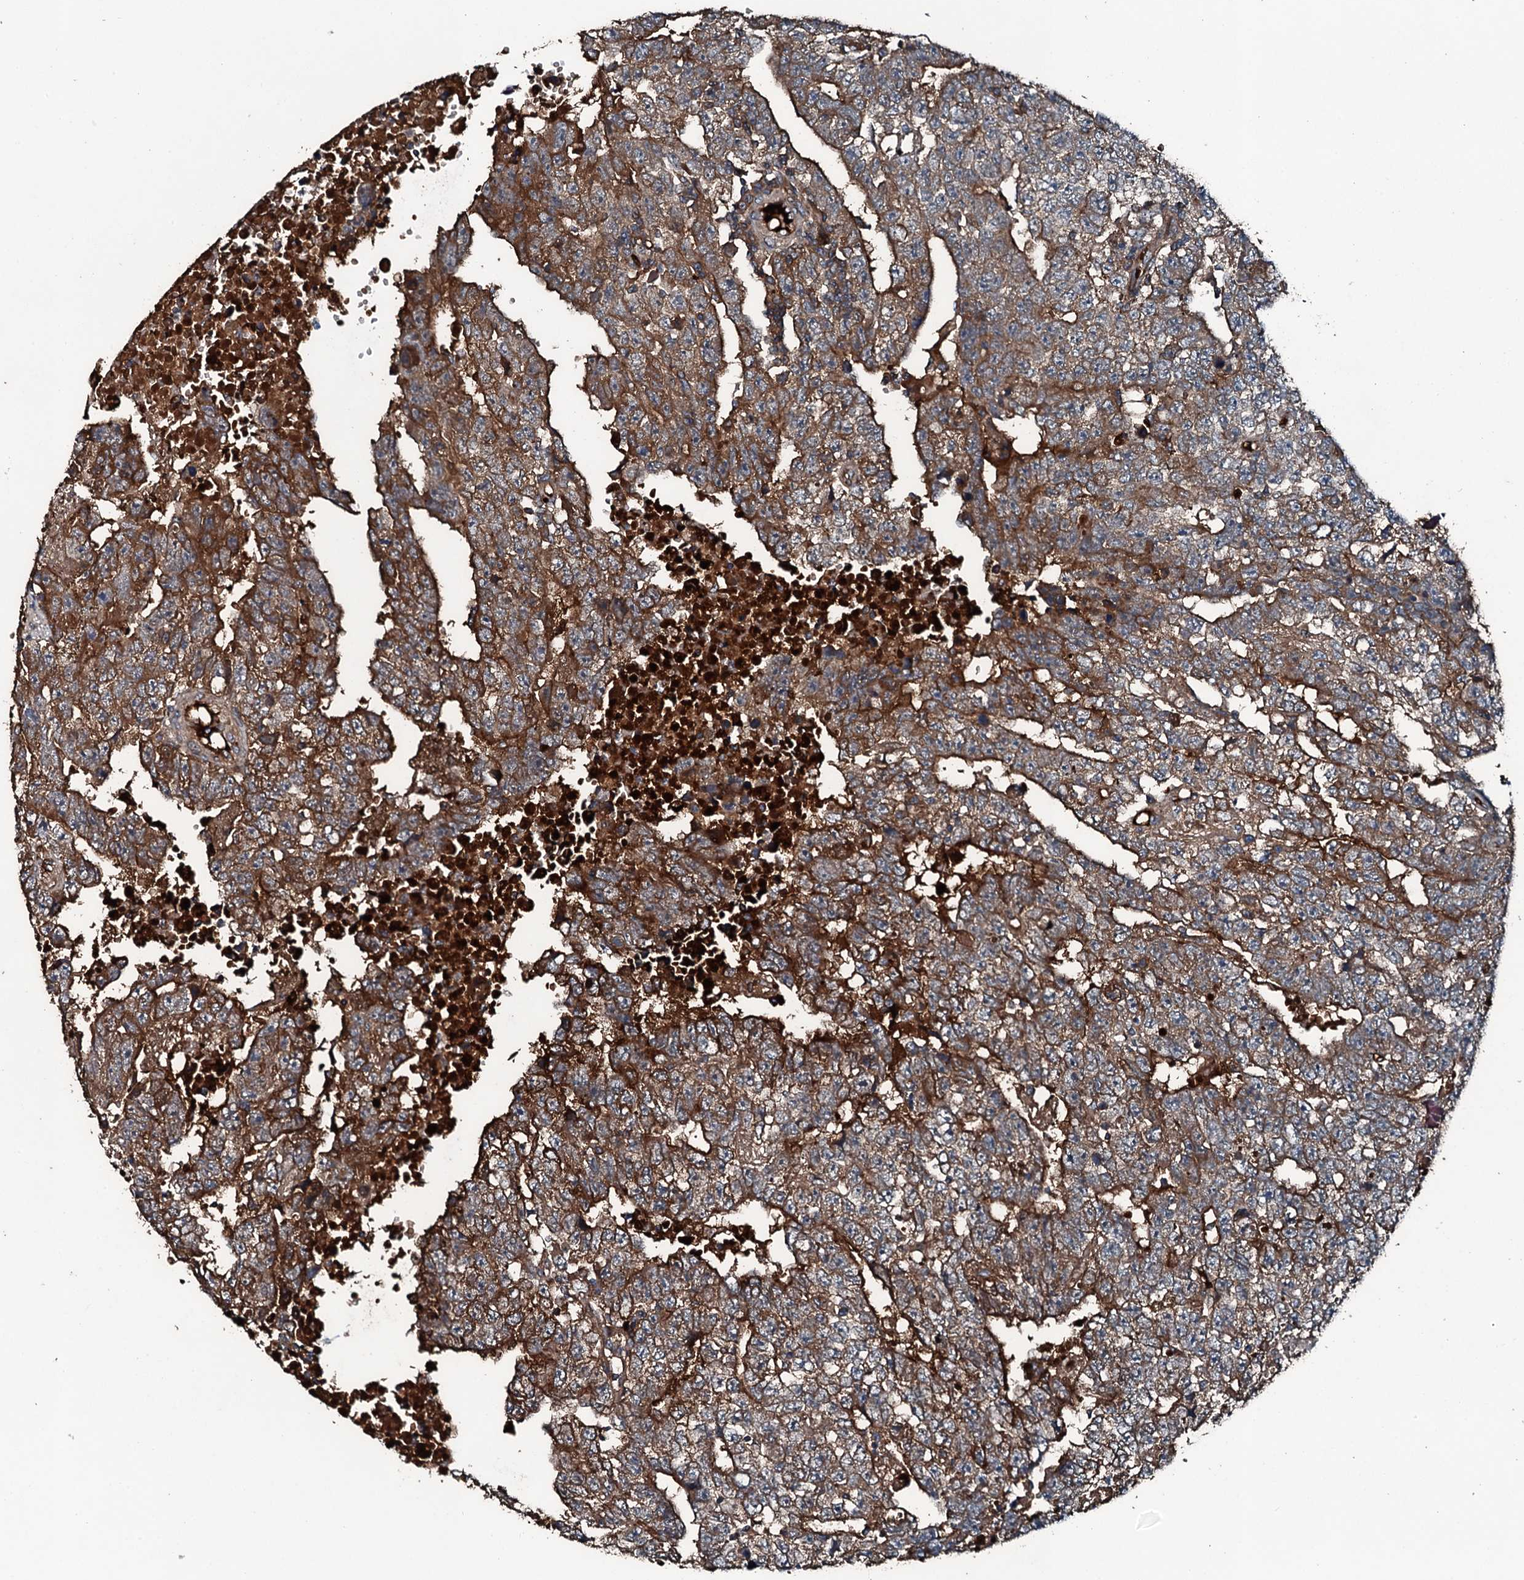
{"staining": {"intensity": "strong", "quantity": ">75%", "location": "cytoplasmic/membranous"}, "tissue": "testis cancer", "cell_type": "Tumor cells", "image_type": "cancer", "snomed": [{"axis": "morphology", "description": "Carcinoma, Embryonal, NOS"}, {"axis": "topography", "description": "Testis"}], "caption": "DAB immunohistochemical staining of human testis cancer reveals strong cytoplasmic/membranous protein expression in approximately >75% of tumor cells.", "gene": "TRIM7", "patient": {"sex": "male", "age": 25}}